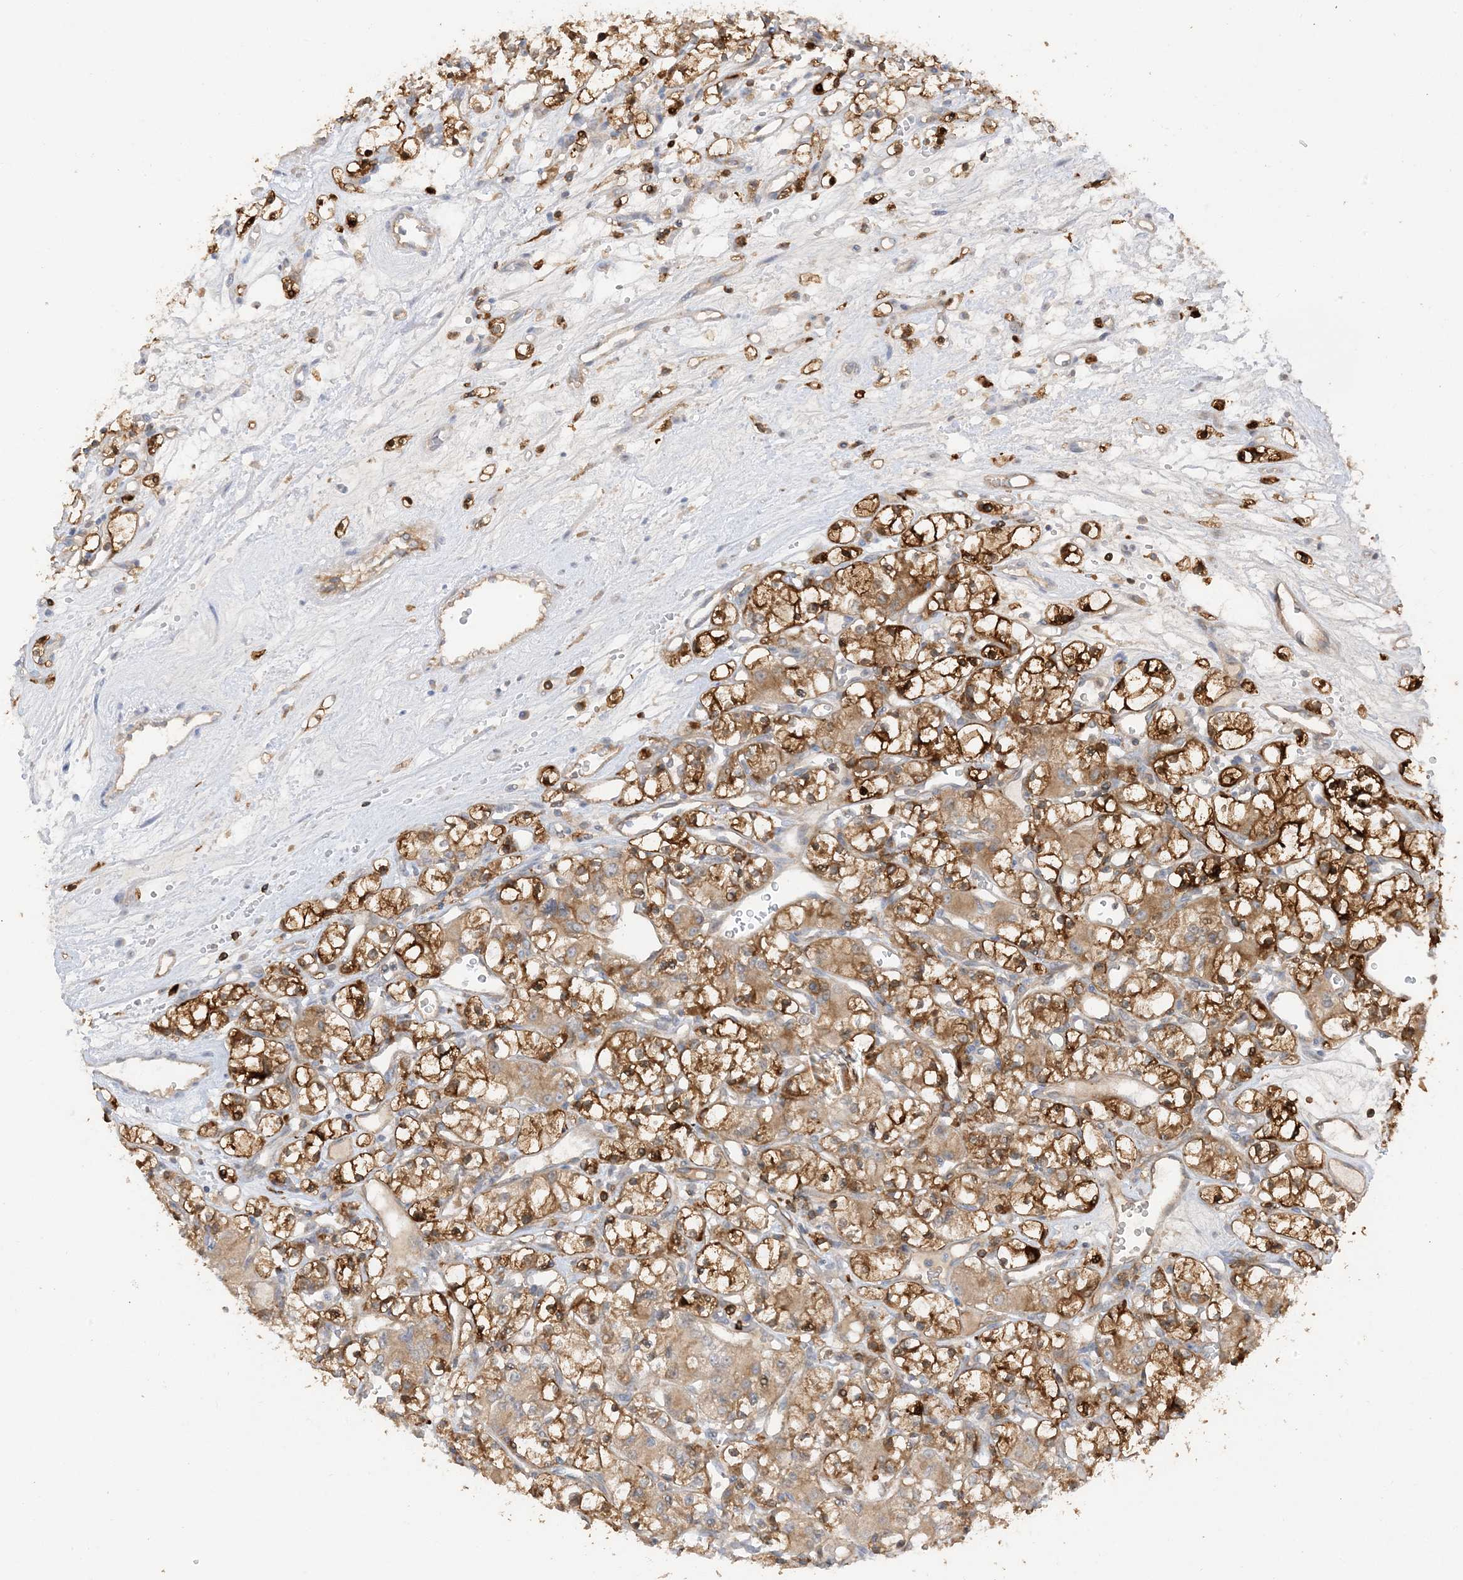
{"staining": {"intensity": "moderate", "quantity": ">75%", "location": "cytoplasmic/membranous"}, "tissue": "renal cancer", "cell_type": "Tumor cells", "image_type": "cancer", "snomed": [{"axis": "morphology", "description": "Adenocarcinoma, NOS"}, {"axis": "topography", "description": "Kidney"}], "caption": "A medium amount of moderate cytoplasmic/membranous expression is seen in about >75% of tumor cells in adenocarcinoma (renal) tissue. Using DAB (3,3'-diaminobenzidine) (brown) and hematoxylin (blue) stains, captured at high magnification using brightfield microscopy.", "gene": "PHACTR2", "patient": {"sex": "female", "age": 59}}